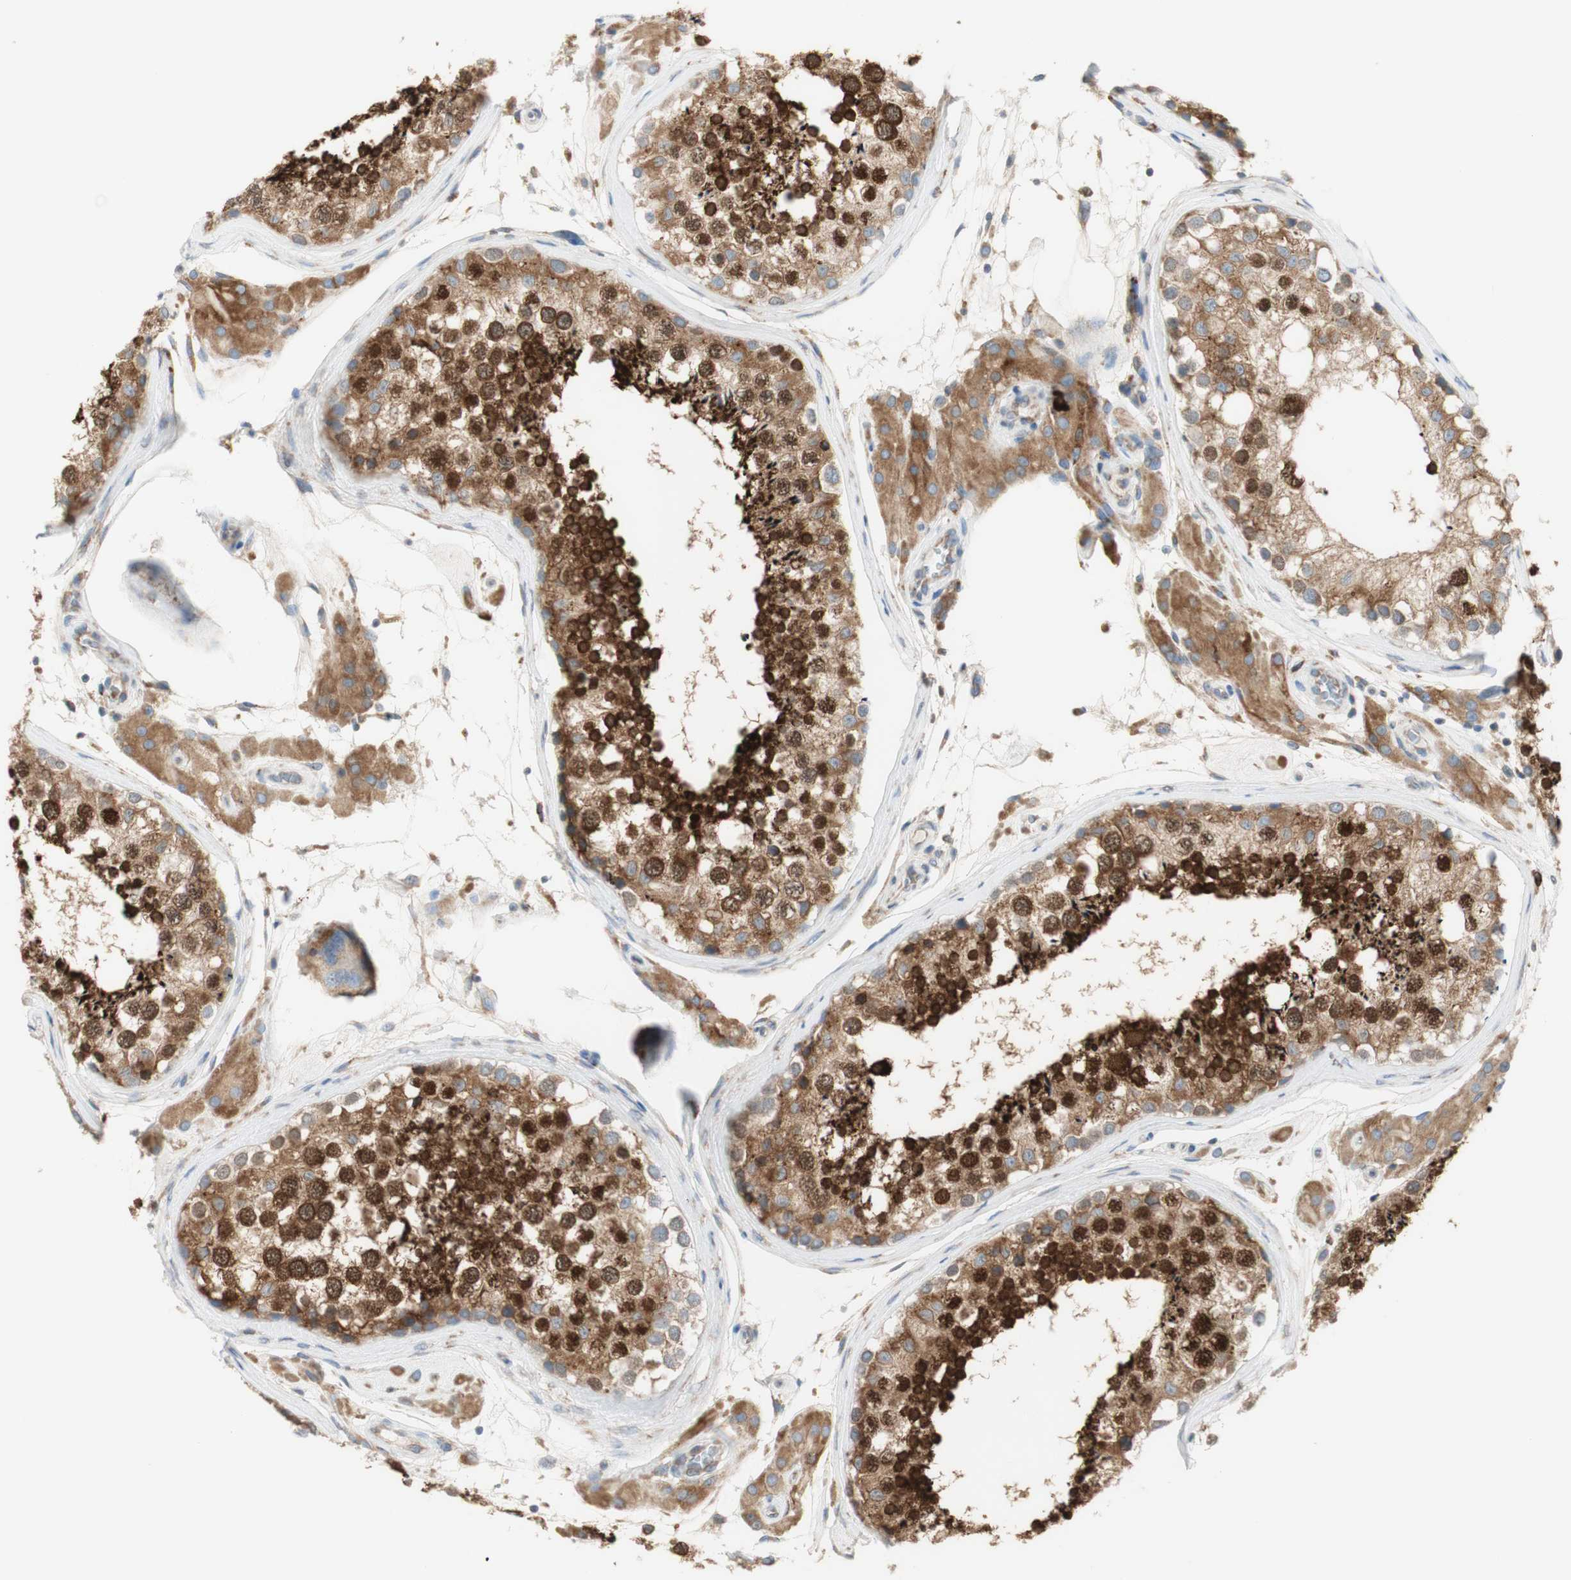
{"staining": {"intensity": "strong", "quantity": ">75%", "location": "cytoplasmic/membranous,nuclear"}, "tissue": "testis", "cell_type": "Cells in seminiferous ducts", "image_type": "normal", "snomed": [{"axis": "morphology", "description": "Normal tissue, NOS"}, {"axis": "topography", "description": "Testis"}], "caption": "IHC staining of benign testis, which exhibits high levels of strong cytoplasmic/membranous,nuclear staining in about >75% of cells in seminiferous ducts indicating strong cytoplasmic/membranous,nuclear protein expression. The staining was performed using DAB (3,3'-diaminobenzidine) (brown) for protein detection and nuclei were counterstained in hematoxylin (blue).", "gene": "MANF", "patient": {"sex": "male", "age": 46}}